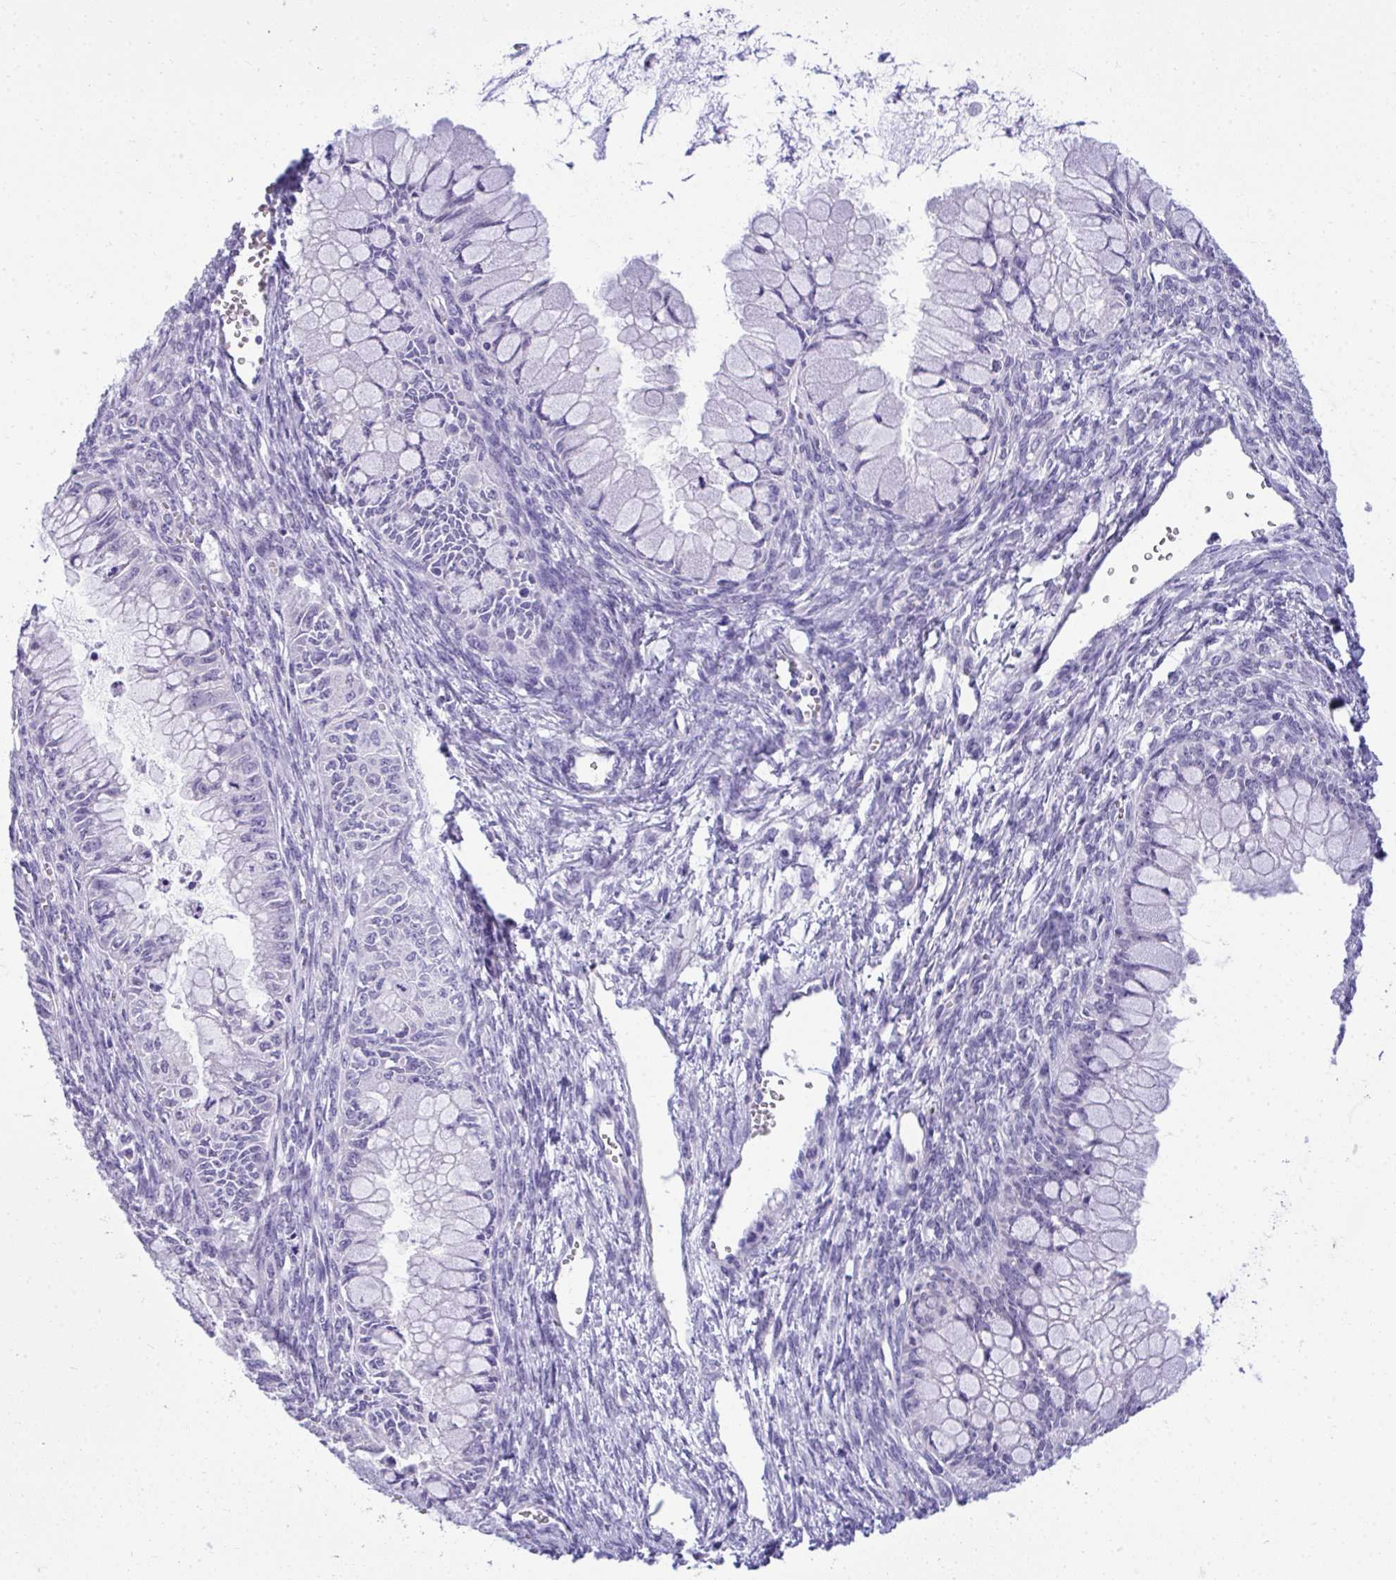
{"staining": {"intensity": "negative", "quantity": "none", "location": "none"}, "tissue": "ovarian cancer", "cell_type": "Tumor cells", "image_type": "cancer", "snomed": [{"axis": "morphology", "description": "Cystadenocarcinoma, mucinous, NOS"}, {"axis": "topography", "description": "Ovary"}], "caption": "High magnification brightfield microscopy of ovarian mucinous cystadenocarcinoma stained with DAB (3,3'-diaminobenzidine) (brown) and counterstained with hematoxylin (blue): tumor cells show no significant staining.", "gene": "PGM2L1", "patient": {"sex": "female", "age": 34}}